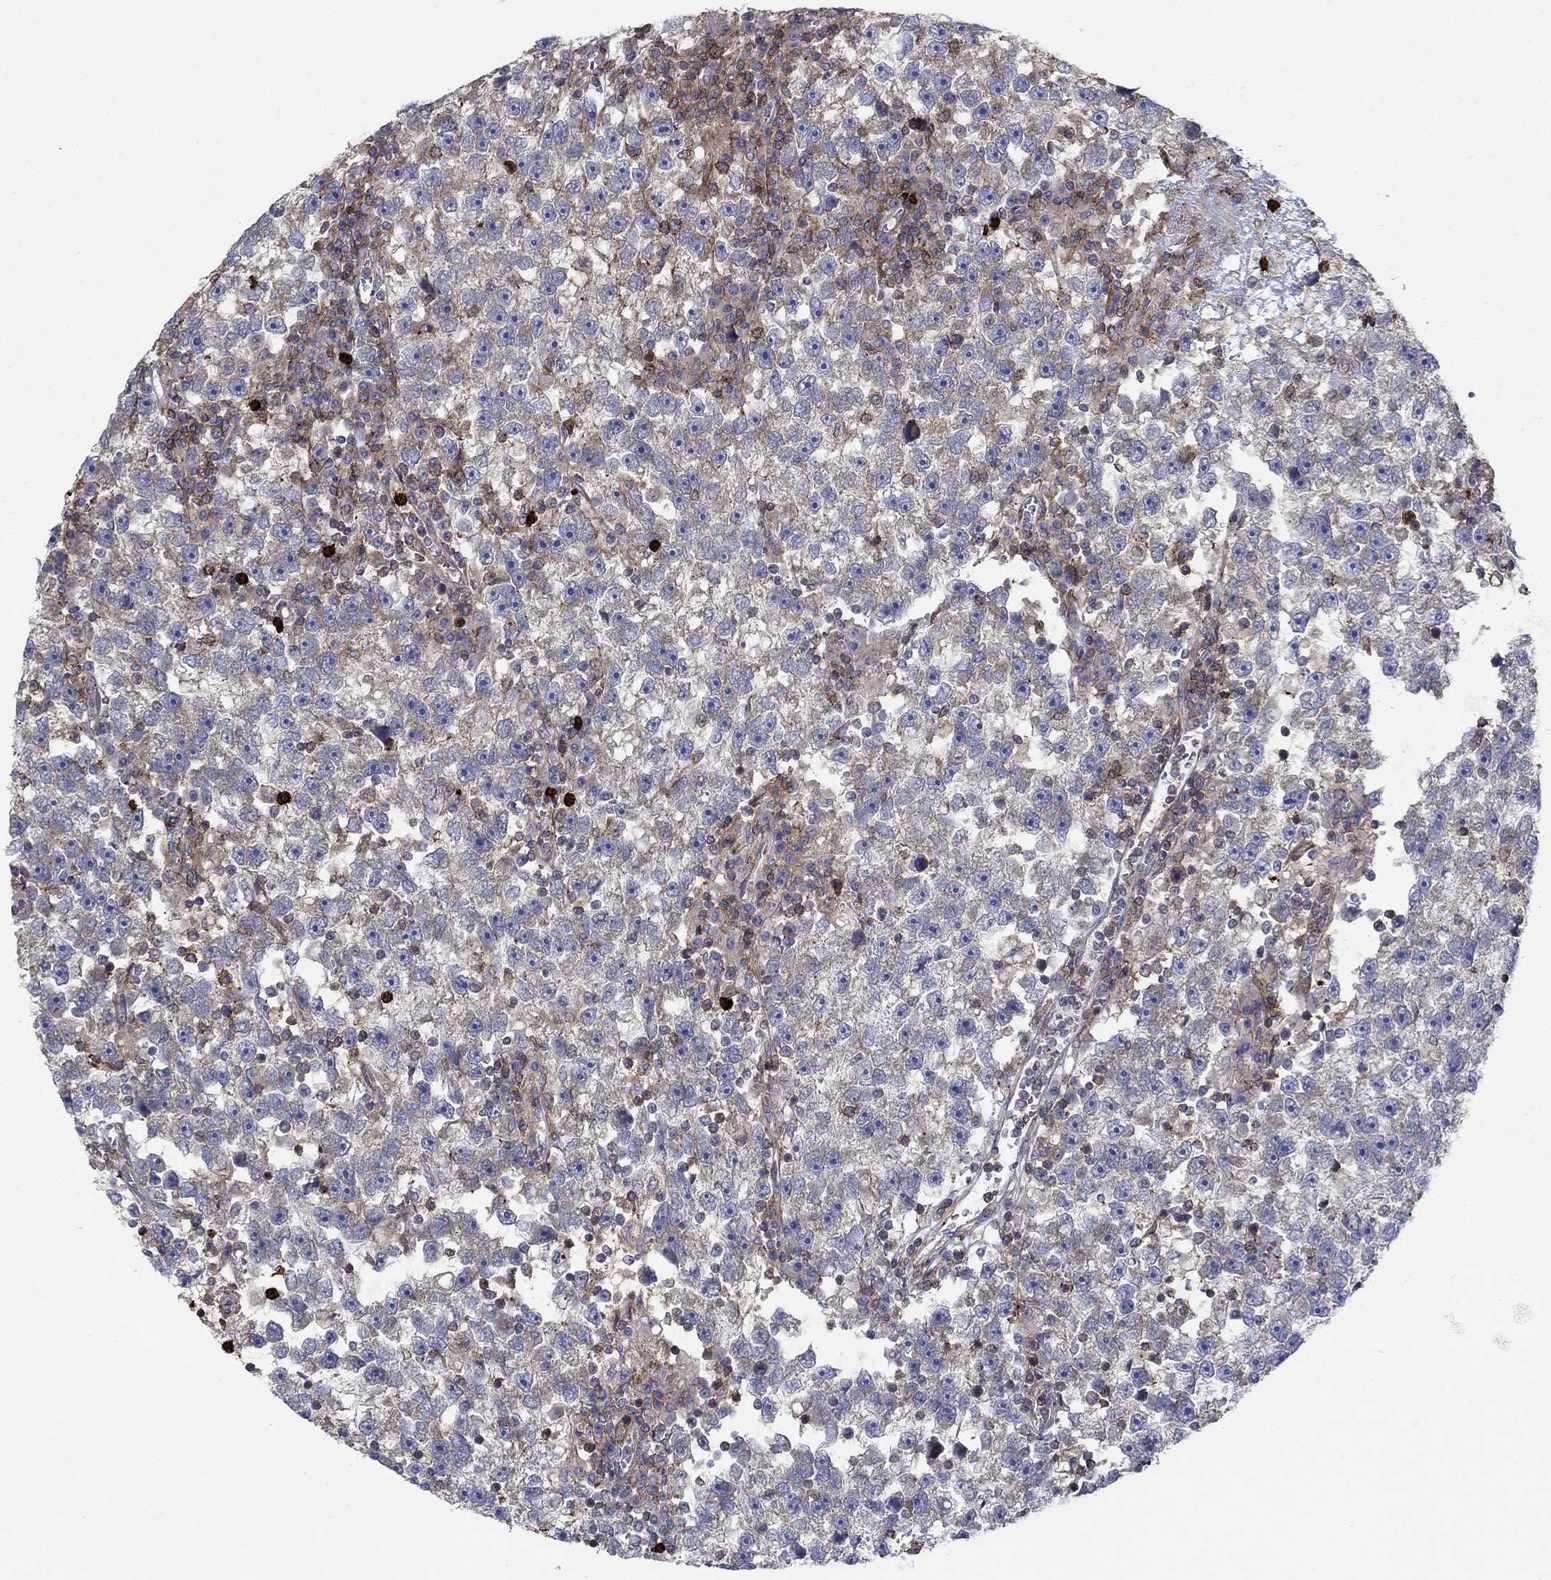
{"staining": {"intensity": "moderate", "quantity": "<25%", "location": "cytoplasmic/membranous"}, "tissue": "testis cancer", "cell_type": "Tumor cells", "image_type": "cancer", "snomed": [{"axis": "morphology", "description": "Seminoma, NOS"}, {"axis": "topography", "description": "Testis"}], "caption": "Protein analysis of testis seminoma tissue reveals moderate cytoplasmic/membranous staining in approximately <25% of tumor cells.", "gene": "PAG1", "patient": {"sex": "male", "age": 47}}